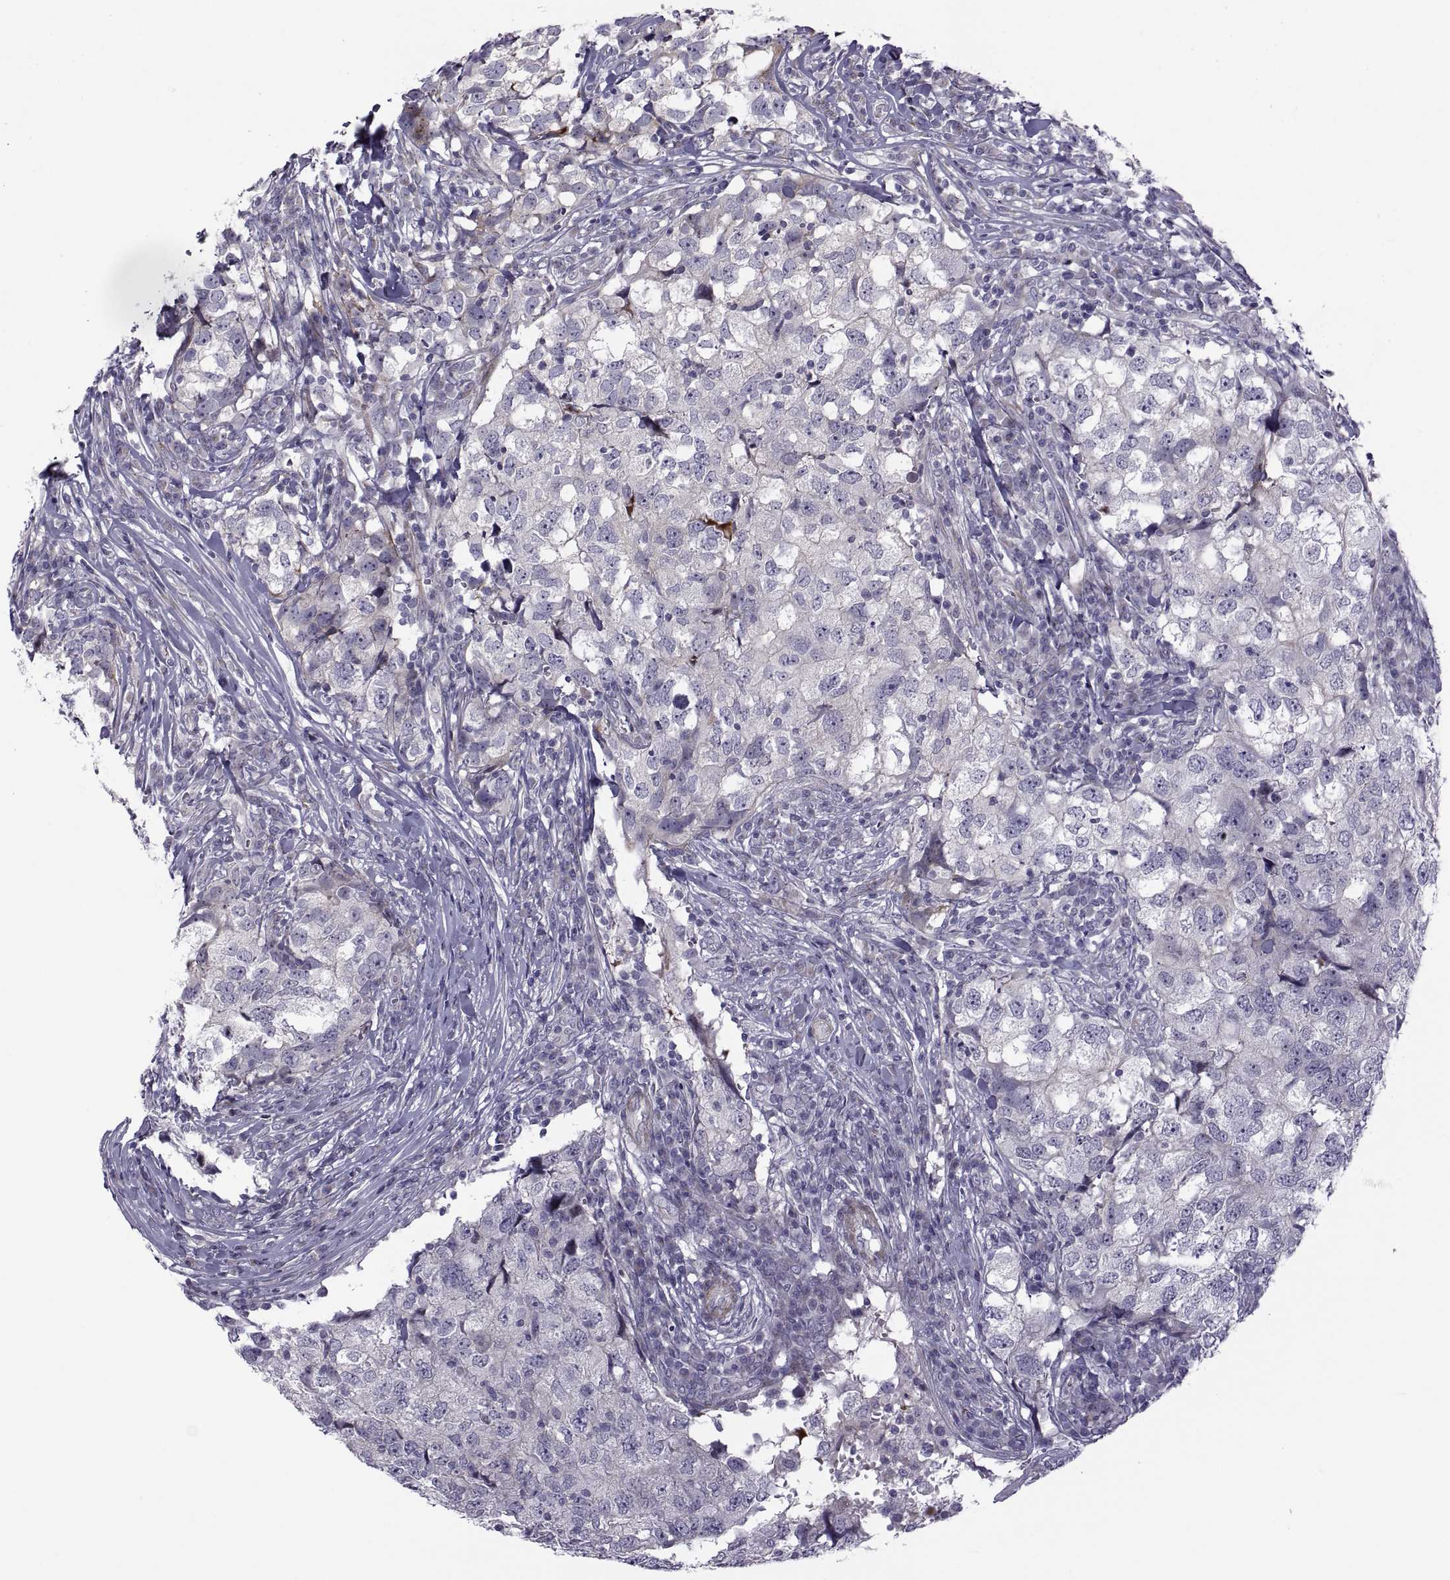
{"staining": {"intensity": "negative", "quantity": "none", "location": "none"}, "tissue": "breast cancer", "cell_type": "Tumor cells", "image_type": "cancer", "snomed": [{"axis": "morphology", "description": "Duct carcinoma"}, {"axis": "topography", "description": "Breast"}], "caption": "Histopathology image shows no protein positivity in tumor cells of breast cancer (invasive ductal carcinoma) tissue.", "gene": "TMEM158", "patient": {"sex": "female", "age": 30}}